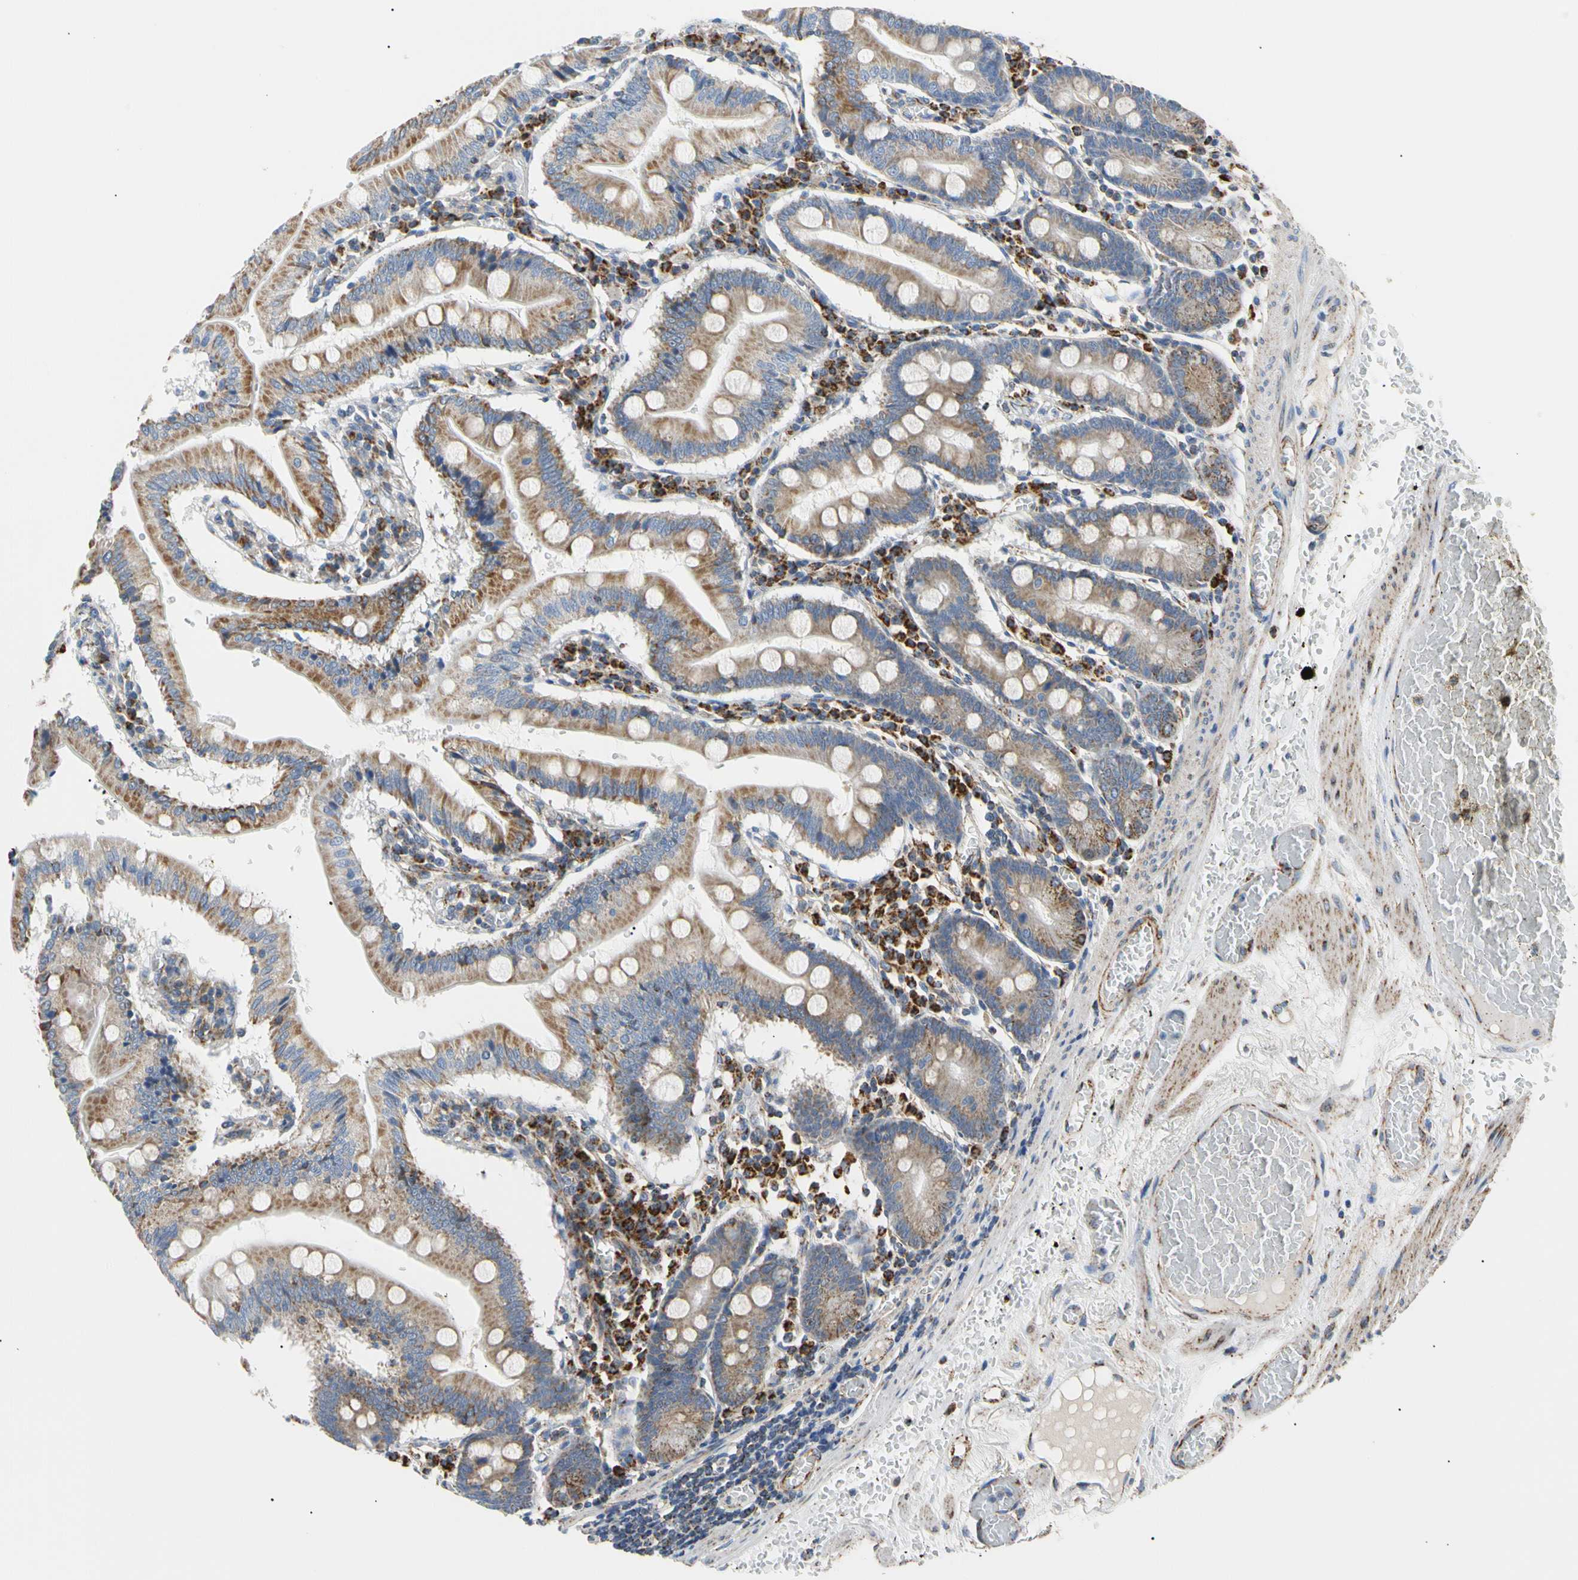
{"staining": {"intensity": "moderate", "quantity": ">75%", "location": "cytoplasmic/membranous"}, "tissue": "small intestine", "cell_type": "Glandular cells", "image_type": "normal", "snomed": [{"axis": "morphology", "description": "Normal tissue, NOS"}, {"axis": "topography", "description": "Small intestine"}], "caption": "Protein positivity by immunohistochemistry exhibits moderate cytoplasmic/membranous staining in approximately >75% of glandular cells in unremarkable small intestine.", "gene": "ACAT1", "patient": {"sex": "male", "age": 71}}